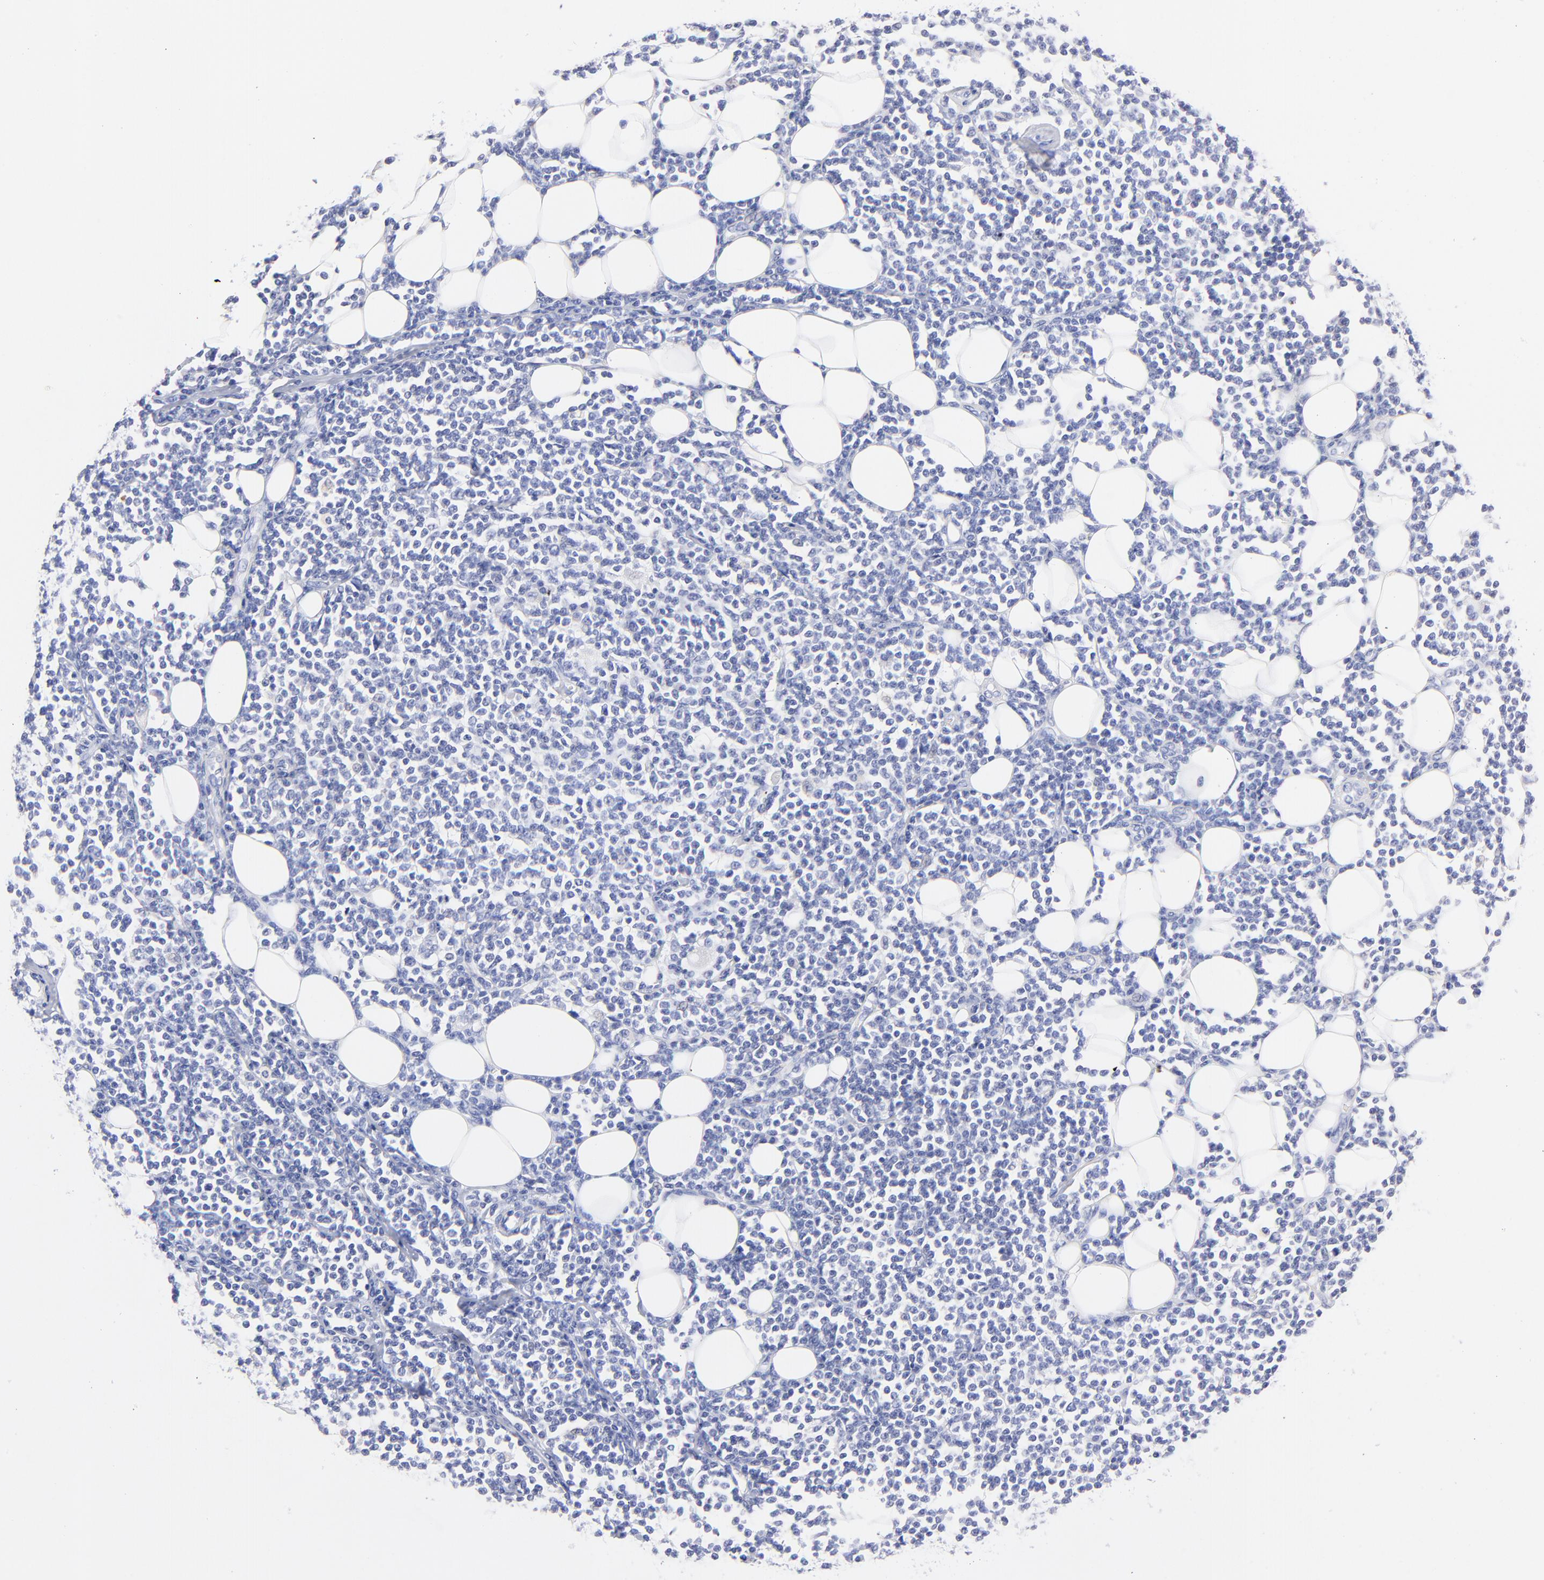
{"staining": {"intensity": "negative", "quantity": "none", "location": "none"}, "tissue": "lymphoma", "cell_type": "Tumor cells", "image_type": "cancer", "snomed": [{"axis": "morphology", "description": "Malignant lymphoma, non-Hodgkin's type, Low grade"}, {"axis": "topography", "description": "Soft tissue"}], "caption": "Tumor cells show no significant positivity in lymphoma.", "gene": "HORMAD2", "patient": {"sex": "male", "age": 92}}